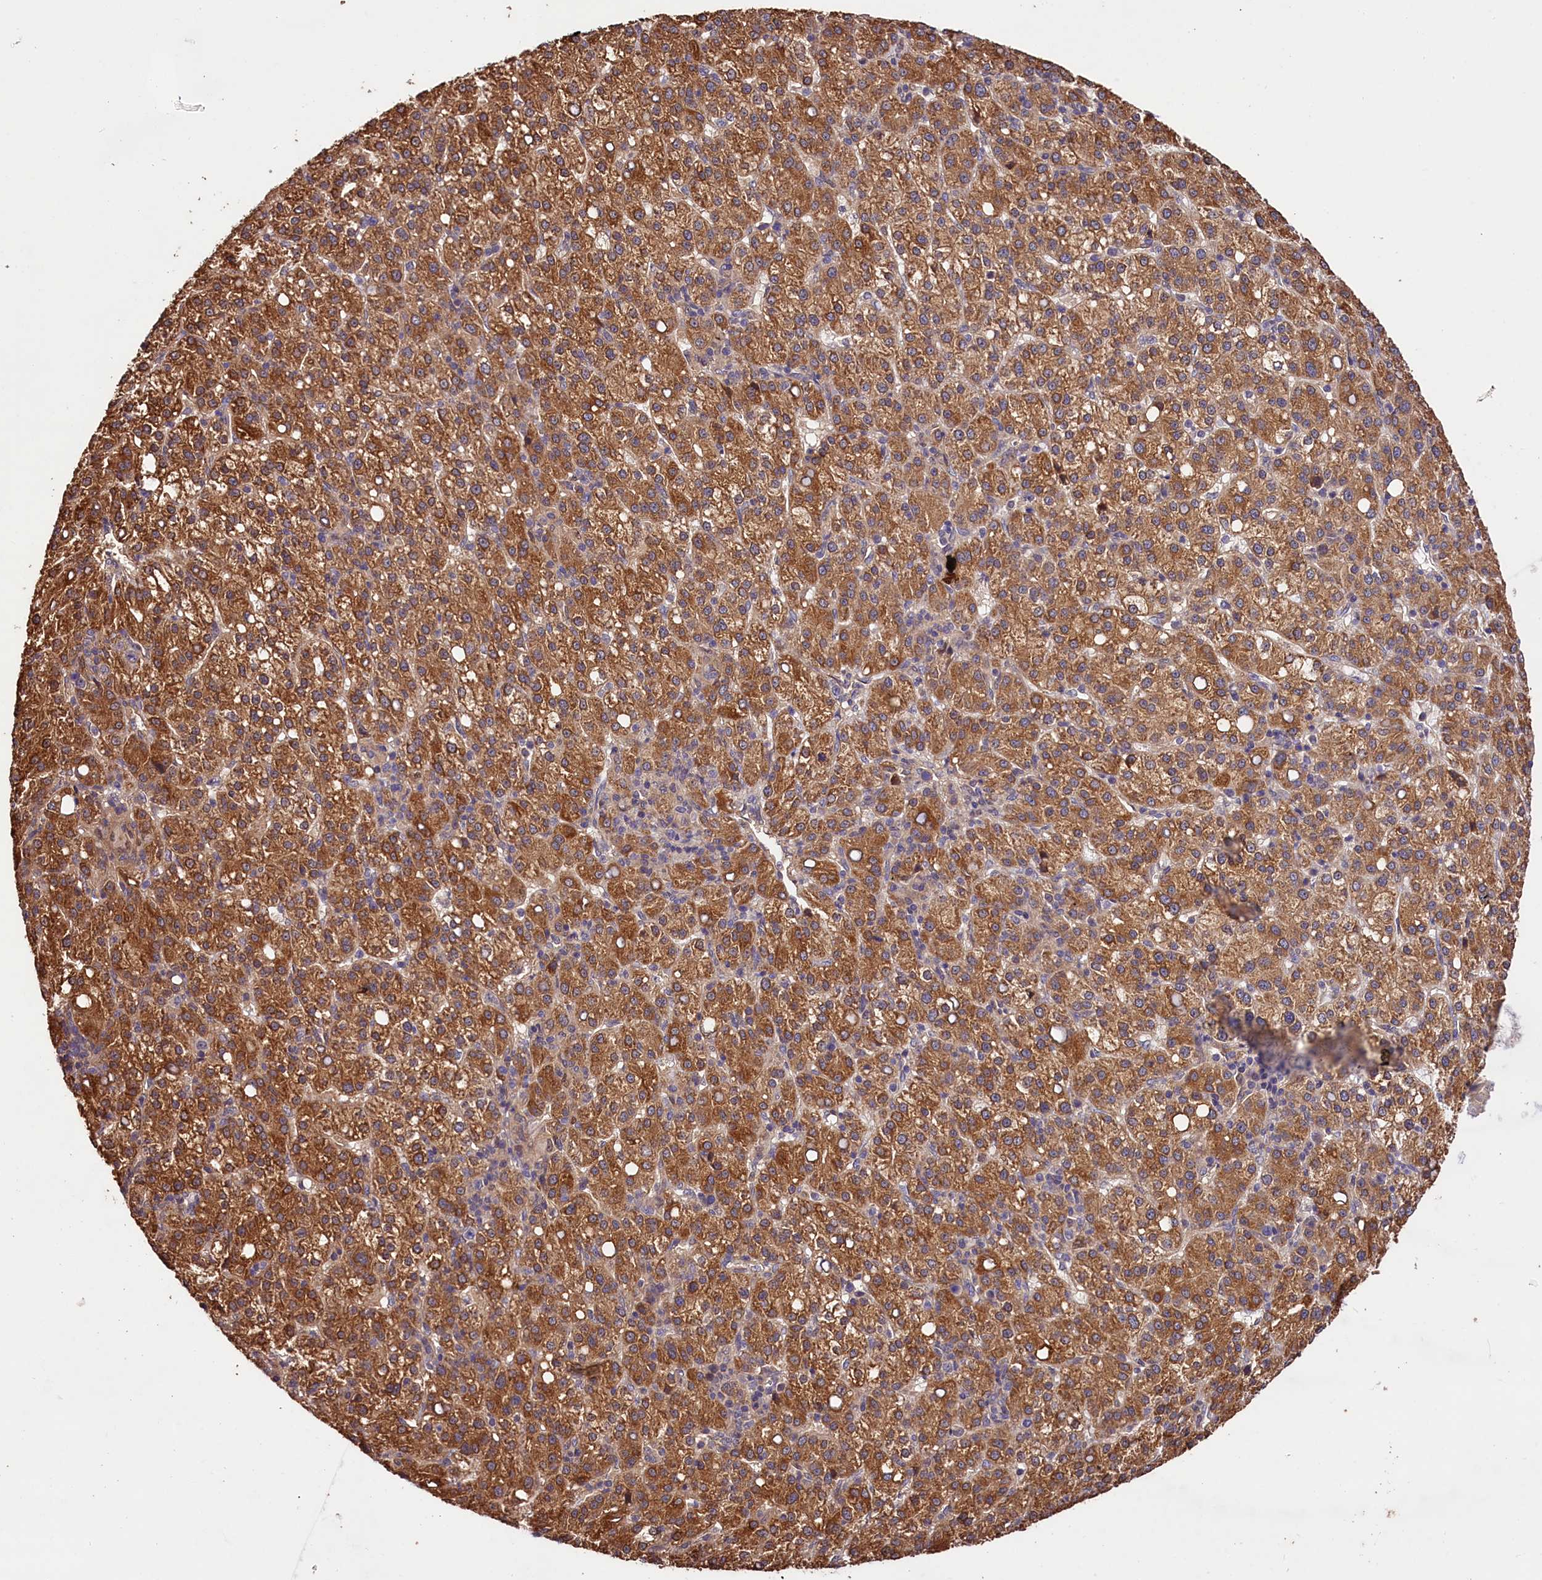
{"staining": {"intensity": "moderate", "quantity": ">75%", "location": "cytoplasmic/membranous"}, "tissue": "liver cancer", "cell_type": "Tumor cells", "image_type": "cancer", "snomed": [{"axis": "morphology", "description": "Carcinoma, Hepatocellular, NOS"}, {"axis": "topography", "description": "Liver"}], "caption": "DAB immunohistochemical staining of human liver cancer (hepatocellular carcinoma) displays moderate cytoplasmic/membranous protein staining in about >75% of tumor cells. Nuclei are stained in blue.", "gene": "CES3", "patient": {"sex": "female", "age": 58}}